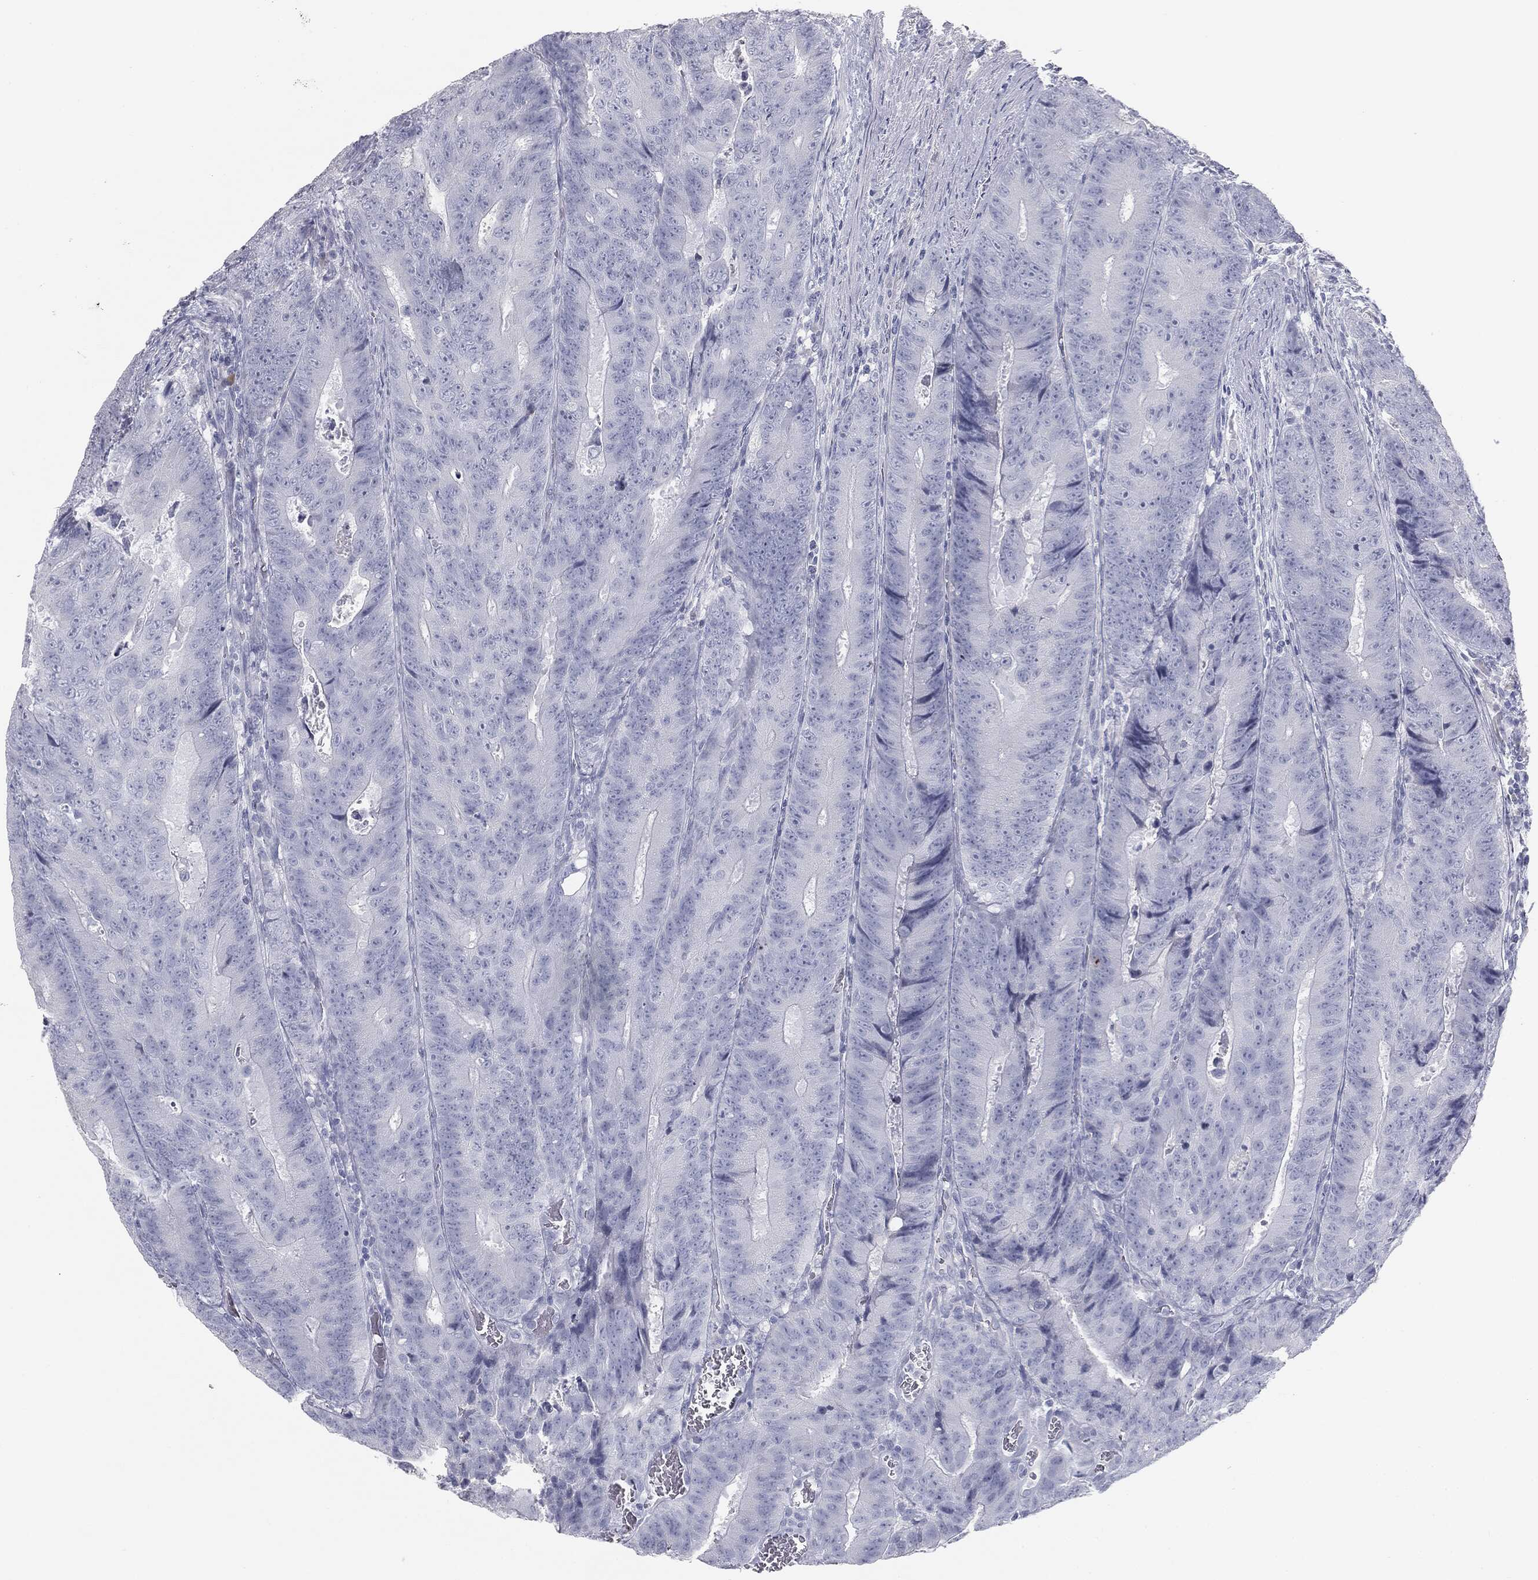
{"staining": {"intensity": "negative", "quantity": "none", "location": "none"}, "tissue": "colorectal cancer", "cell_type": "Tumor cells", "image_type": "cancer", "snomed": [{"axis": "morphology", "description": "Adenocarcinoma, NOS"}, {"axis": "topography", "description": "Colon"}], "caption": "Immunohistochemical staining of colorectal cancer shows no significant expression in tumor cells.", "gene": "MUC5AC", "patient": {"sex": "female", "age": 48}}